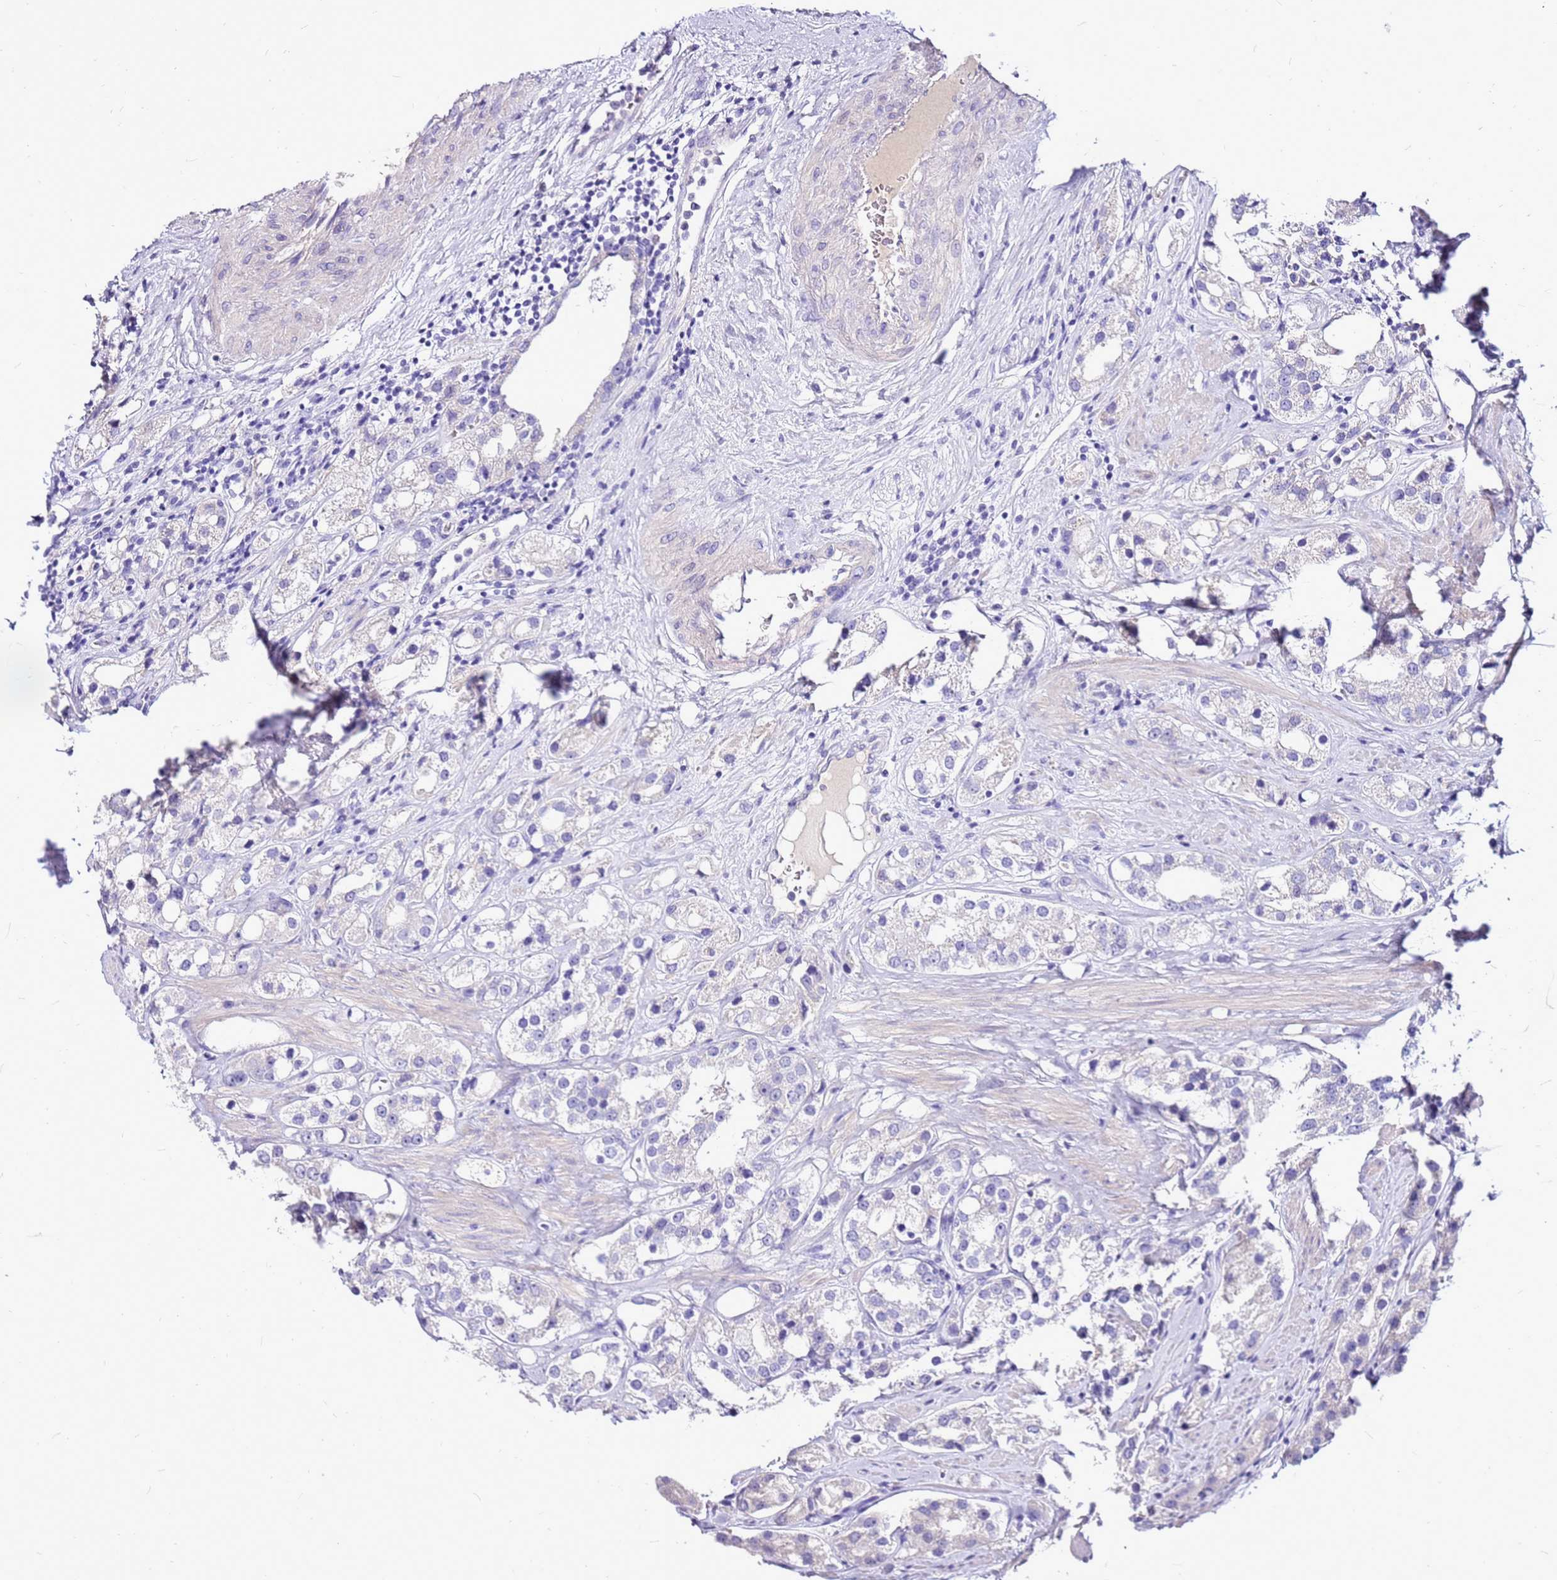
{"staining": {"intensity": "negative", "quantity": "none", "location": "none"}, "tissue": "prostate cancer", "cell_type": "Tumor cells", "image_type": "cancer", "snomed": [{"axis": "morphology", "description": "Adenocarcinoma, NOS"}, {"axis": "topography", "description": "Prostate"}], "caption": "IHC of human prostate cancer shows no positivity in tumor cells. (Brightfield microscopy of DAB immunohistochemistry at high magnification).", "gene": "DCDC2B", "patient": {"sex": "male", "age": 79}}